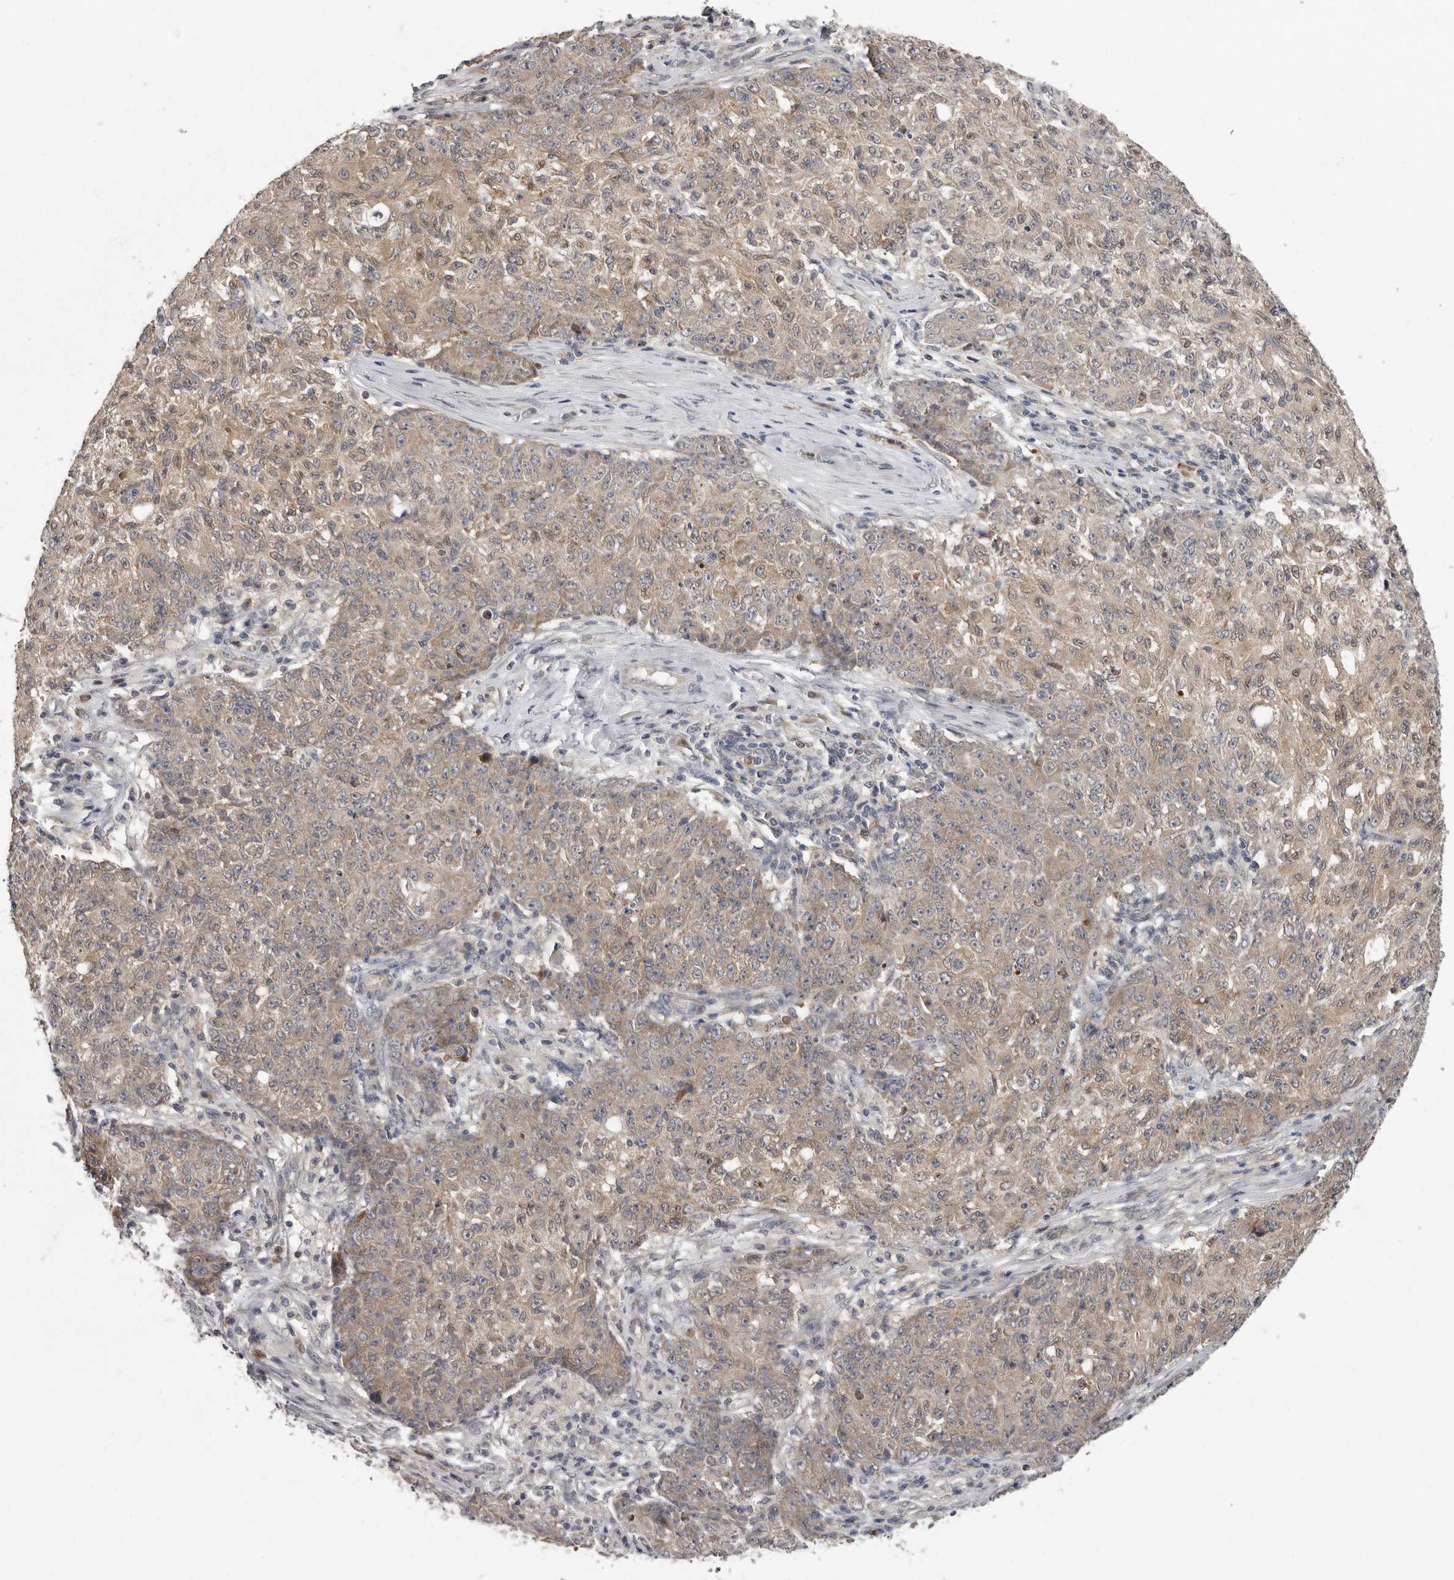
{"staining": {"intensity": "weak", "quantity": ">75%", "location": "cytoplasmic/membranous"}, "tissue": "ovarian cancer", "cell_type": "Tumor cells", "image_type": "cancer", "snomed": [{"axis": "morphology", "description": "Carcinoma, endometroid"}, {"axis": "topography", "description": "Ovary"}], "caption": "Immunohistochemistry (IHC) image of neoplastic tissue: human endometroid carcinoma (ovarian) stained using immunohistochemistry (IHC) displays low levels of weak protein expression localized specifically in the cytoplasmic/membranous of tumor cells, appearing as a cytoplasmic/membranous brown color.", "gene": "RALGPS2", "patient": {"sex": "female", "age": 42}}